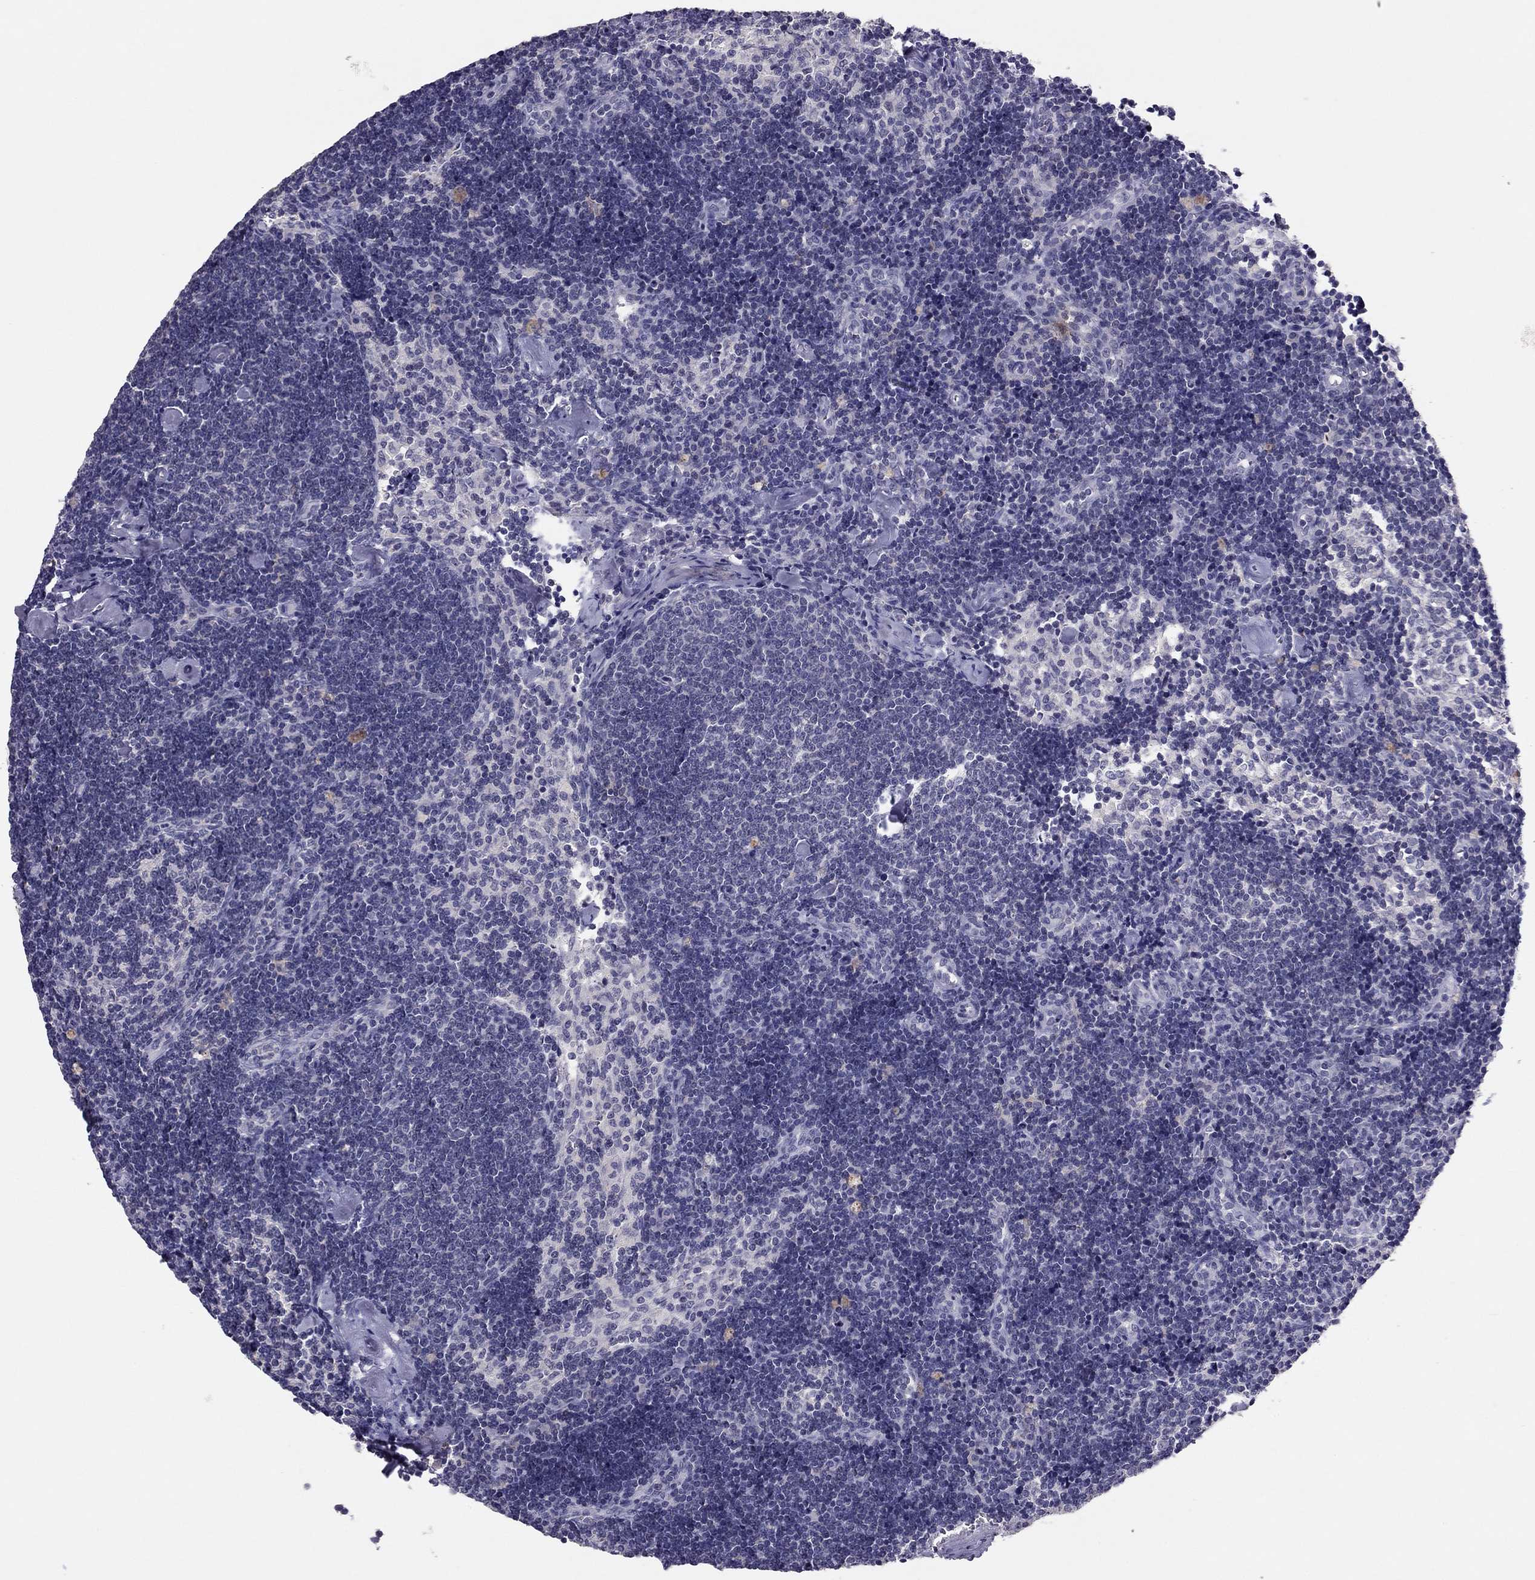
{"staining": {"intensity": "negative", "quantity": "none", "location": "none"}, "tissue": "lymph node", "cell_type": "Germinal center cells", "image_type": "normal", "snomed": [{"axis": "morphology", "description": "Normal tissue, NOS"}, {"axis": "topography", "description": "Lymph node"}], "caption": "The micrograph shows no staining of germinal center cells in benign lymph node.", "gene": "ADORA2A", "patient": {"sex": "female", "age": 42}}